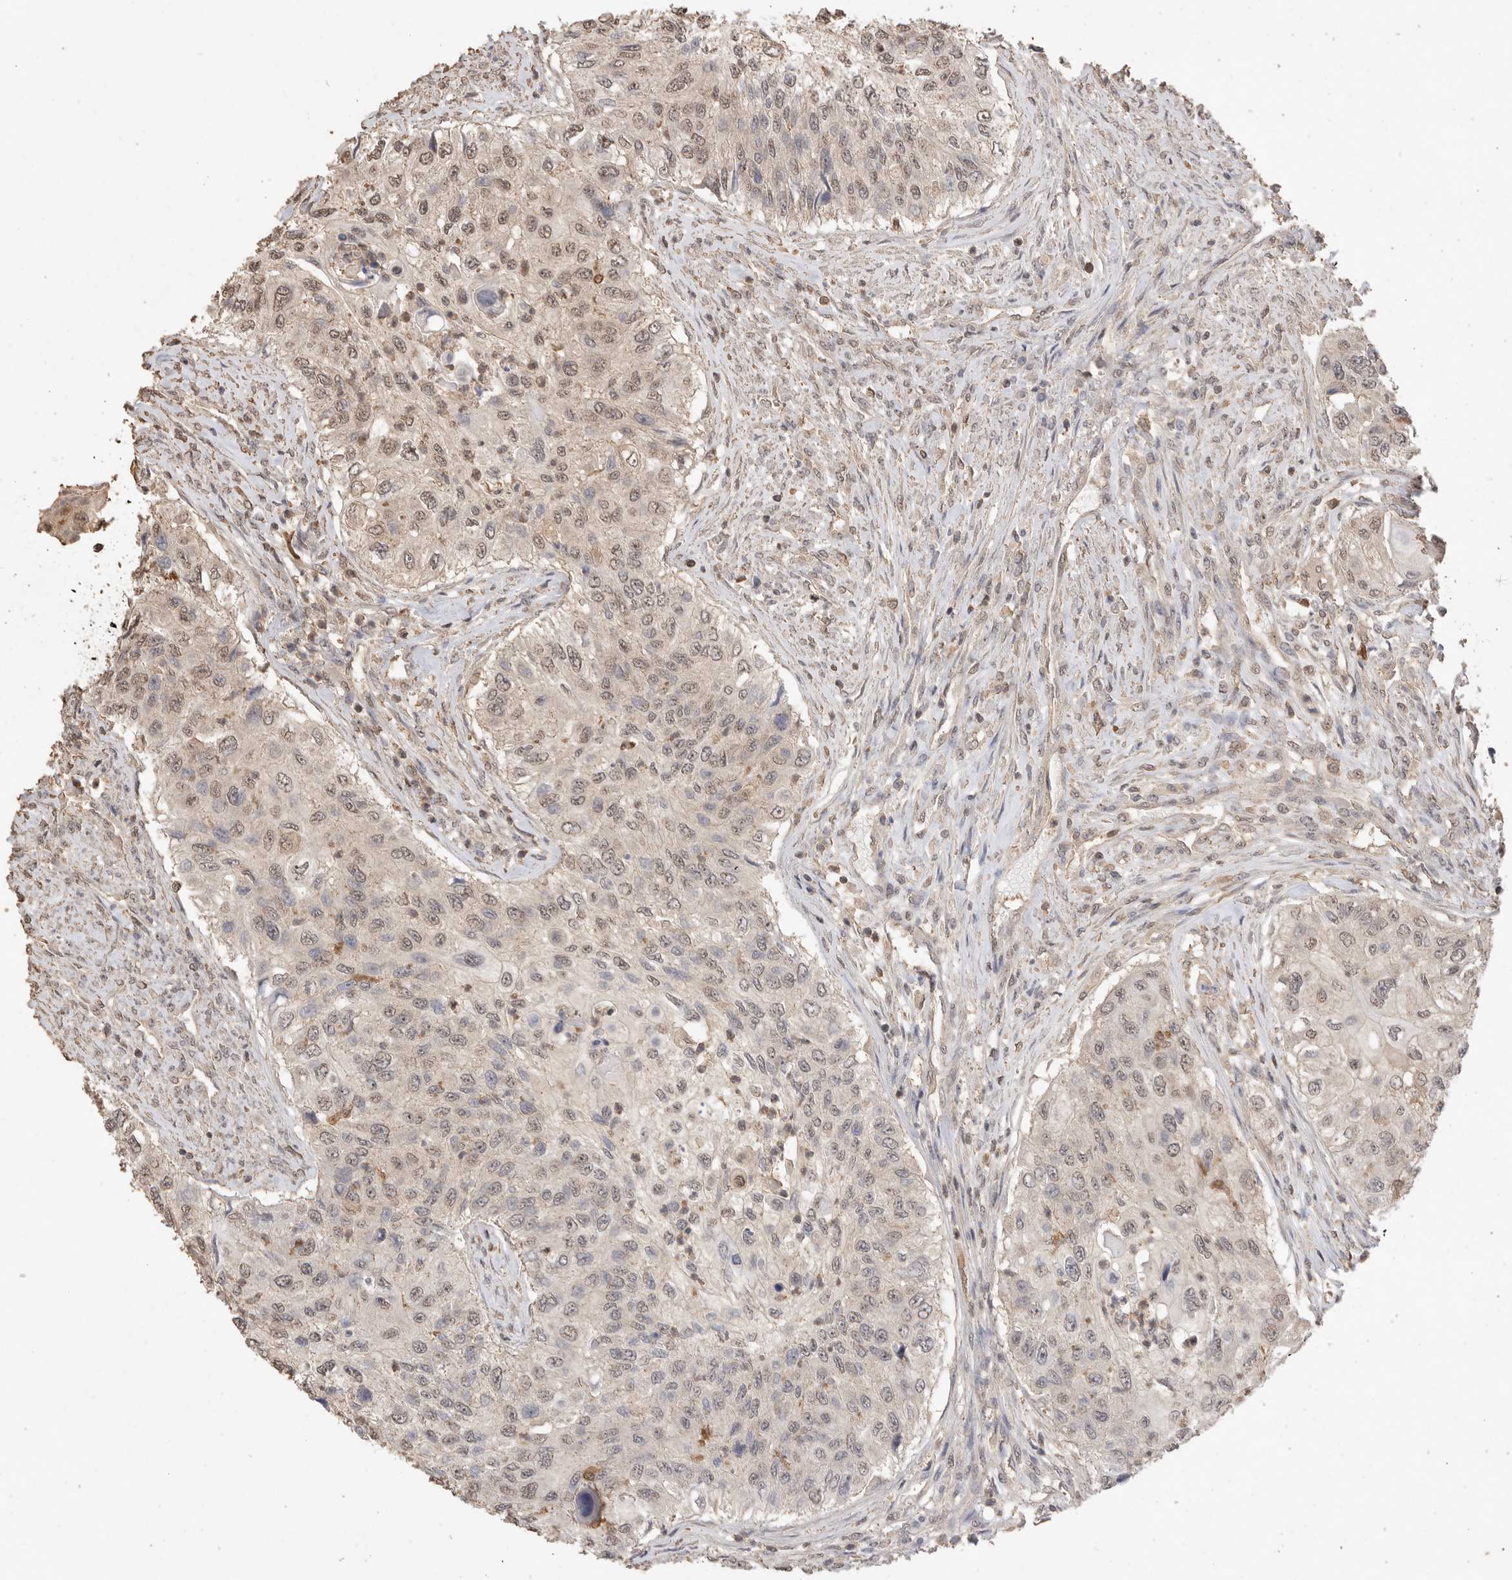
{"staining": {"intensity": "weak", "quantity": ">75%", "location": "nuclear"}, "tissue": "urothelial cancer", "cell_type": "Tumor cells", "image_type": "cancer", "snomed": [{"axis": "morphology", "description": "Urothelial carcinoma, High grade"}, {"axis": "topography", "description": "Urinary bladder"}], "caption": "IHC (DAB (3,3'-diaminobenzidine)) staining of human high-grade urothelial carcinoma reveals weak nuclear protein expression in approximately >75% of tumor cells.", "gene": "MAP2K1", "patient": {"sex": "female", "age": 60}}